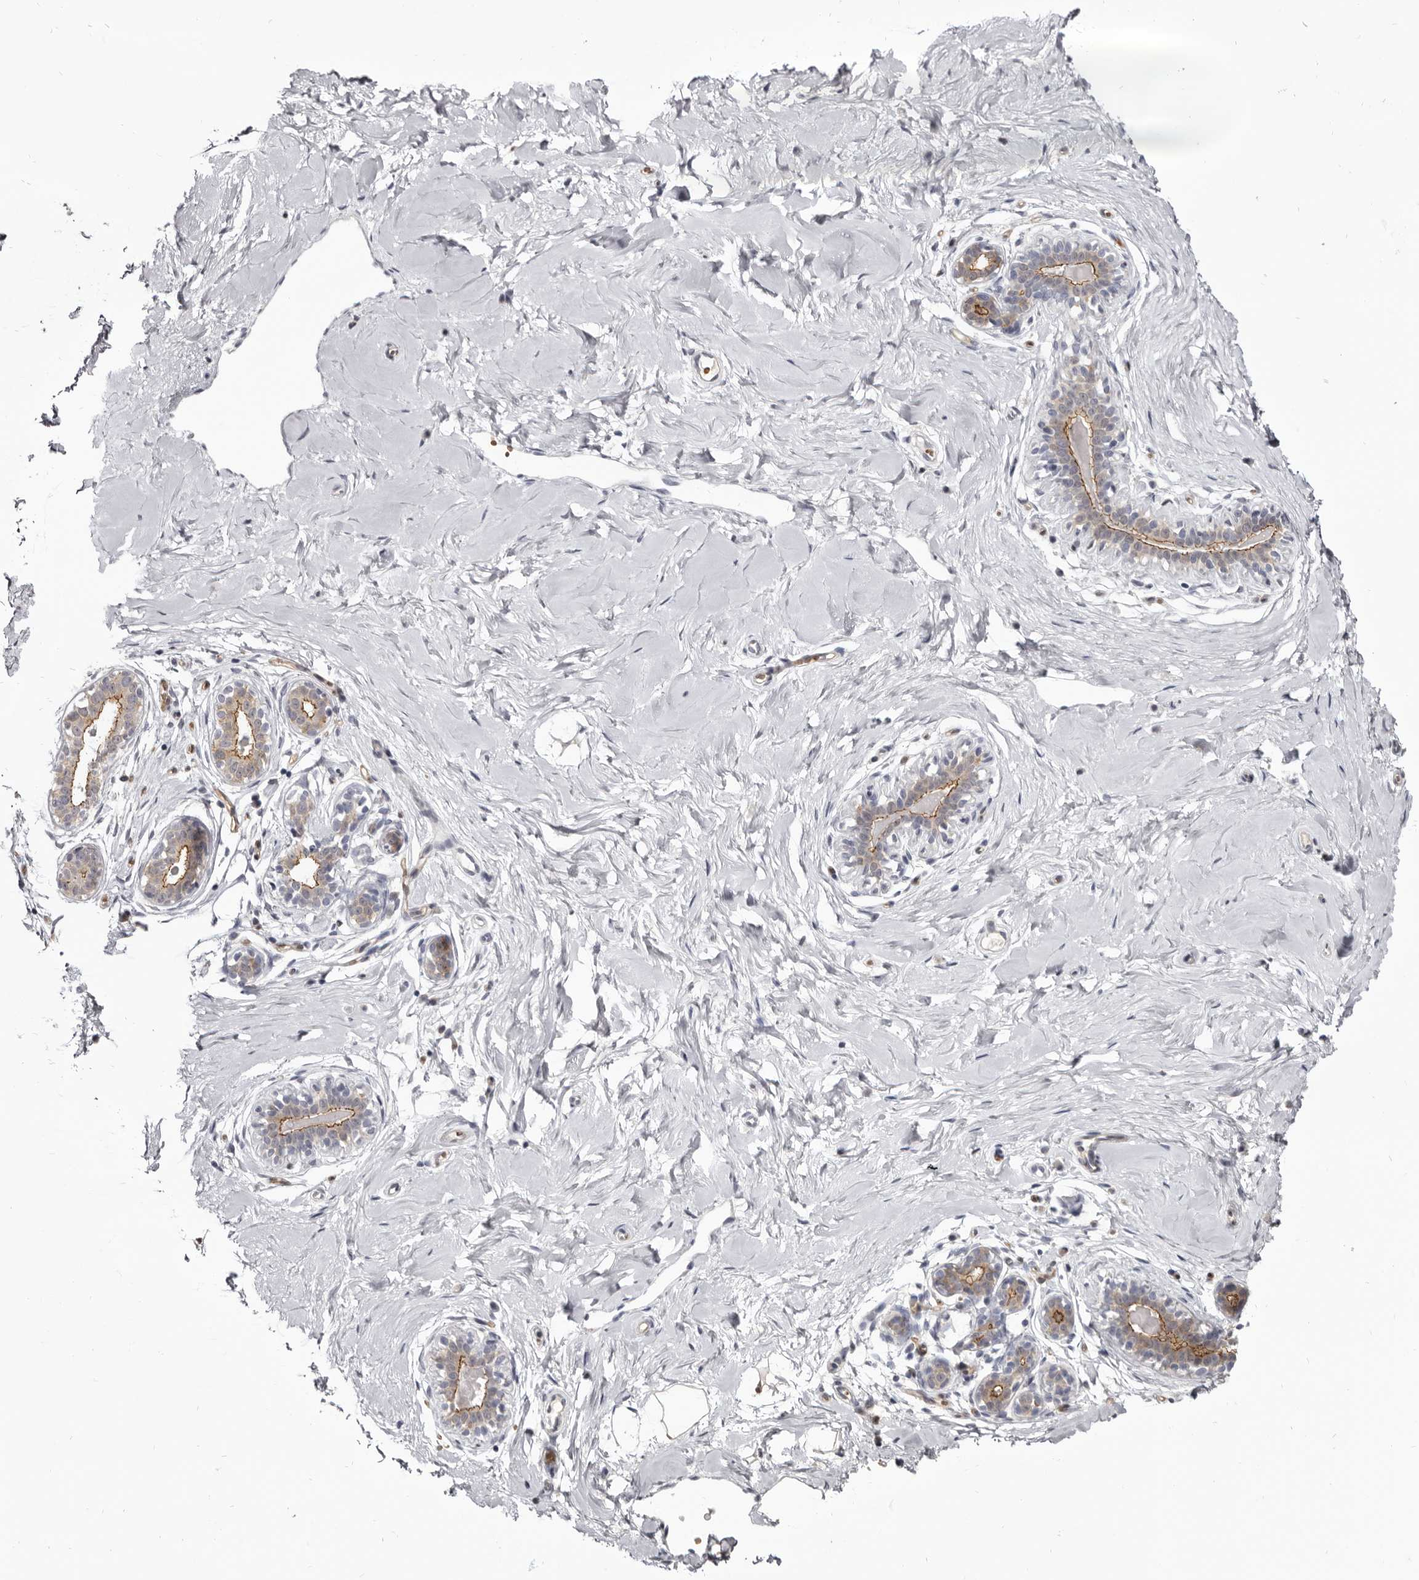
{"staining": {"intensity": "negative", "quantity": "none", "location": "none"}, "tissue": "breast", "cell_type": "Adipocytes", "image_type": "normal", "snomed": [{"axis": "morphology", "description": "Normal tissue, NOS"}, {"axis": "morphology", "description": "Adenoma, NOS"}, {"axis": "topography", "description": "Breast"}], "caption": "Micrograph shows no protein expression in adipocytes of normal breast.", "gene": "CGN", "patient": {"sex": "female", "age": 23}}